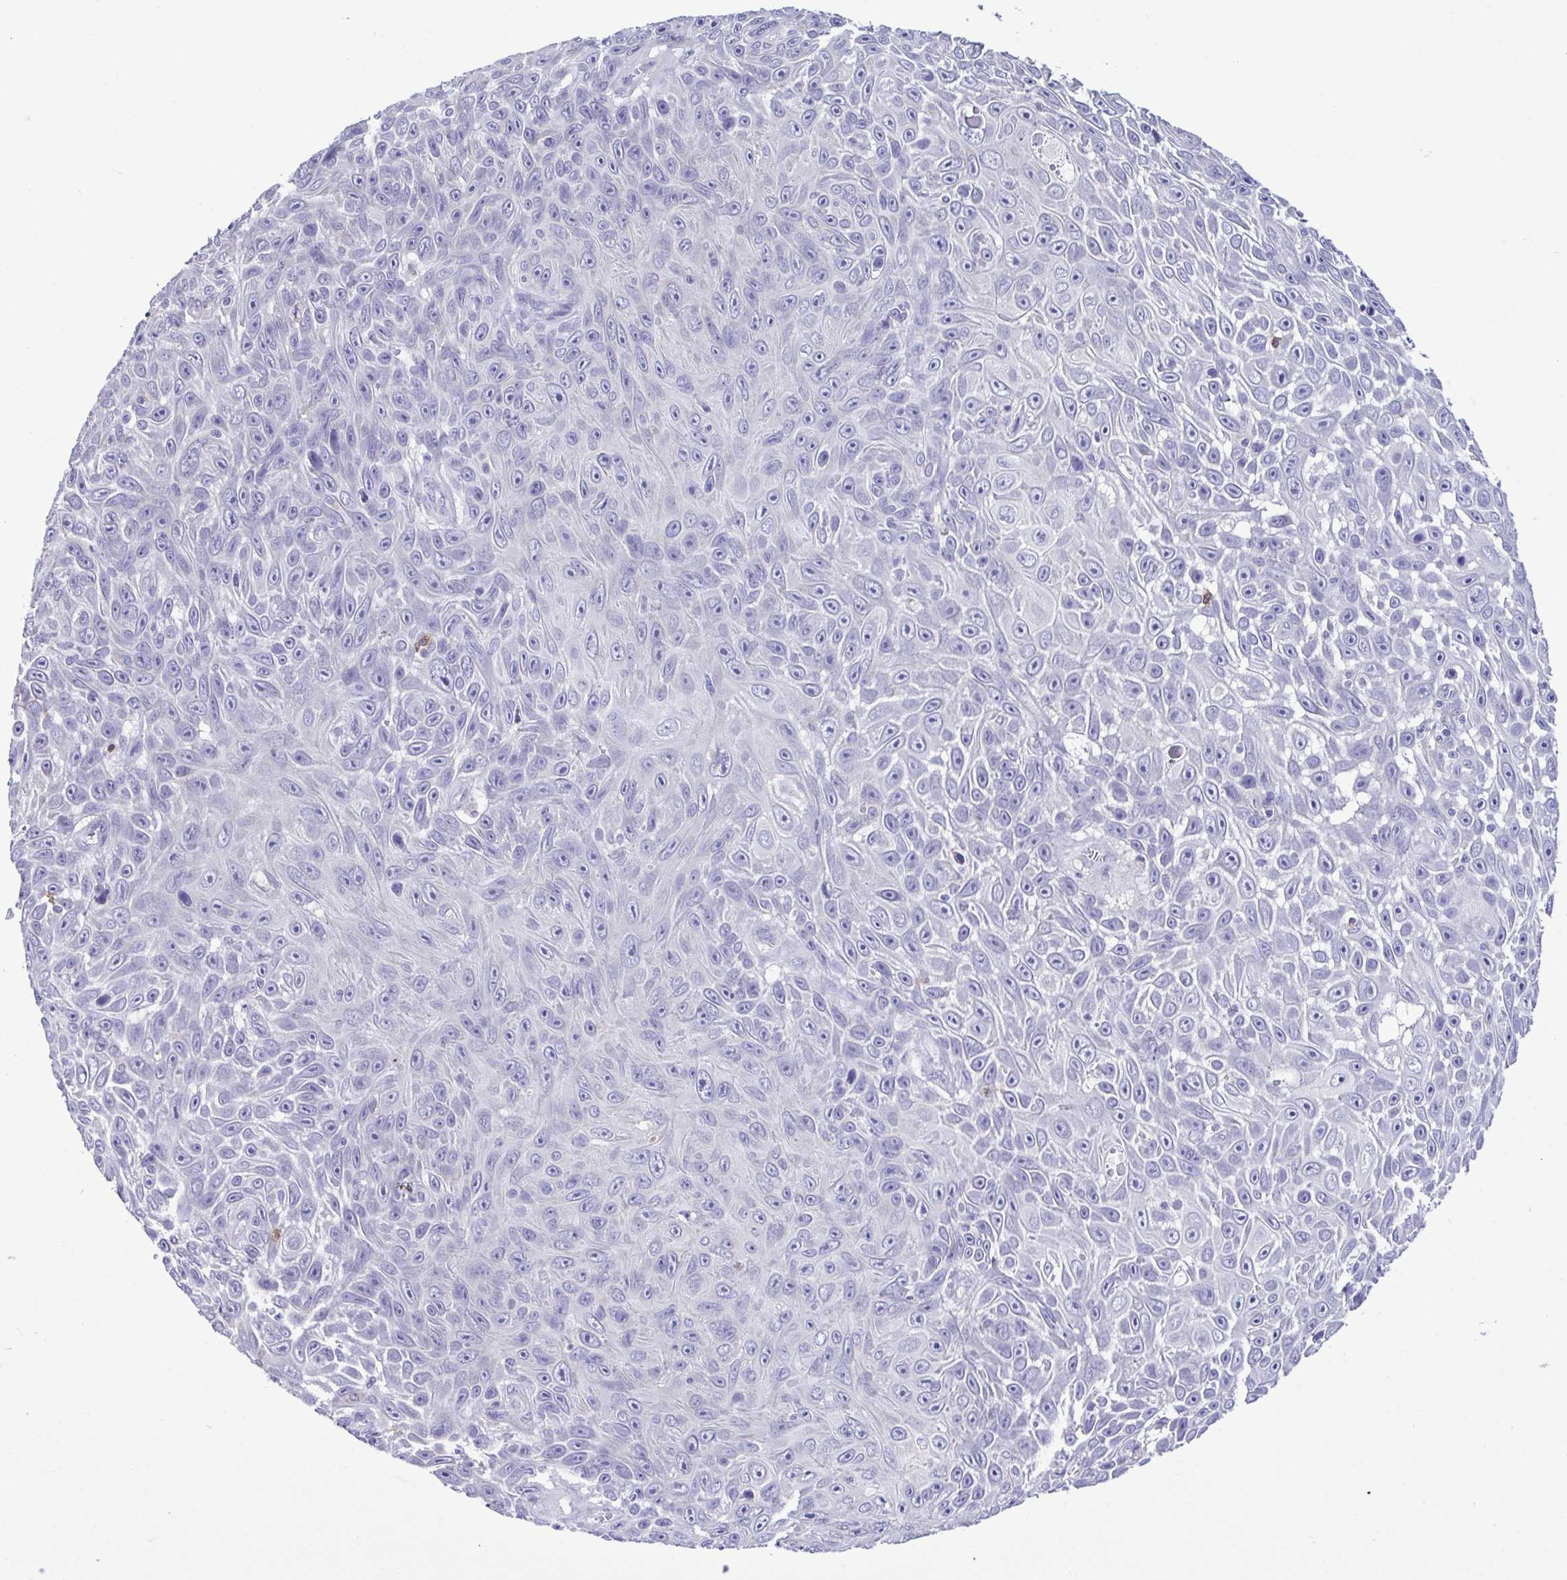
{"staining": {"intensity": "negative", "quantity": "none", "location": "none"}, "tissue": "skin cancer", "cell_type": "Tumor cells", "image_type": "cancer", "snomed": [{"axis": "morphology", "description": "Squamous cell carcinoma, NOS"}, {"axis": "topography", "description": "Skin"}], "caption": "Tumor cells are negative for protein expression in human skin cancer (squamous cell carcinoma).", "gene": "CBY2", "patient": {"sex": "male", "age": 82}}